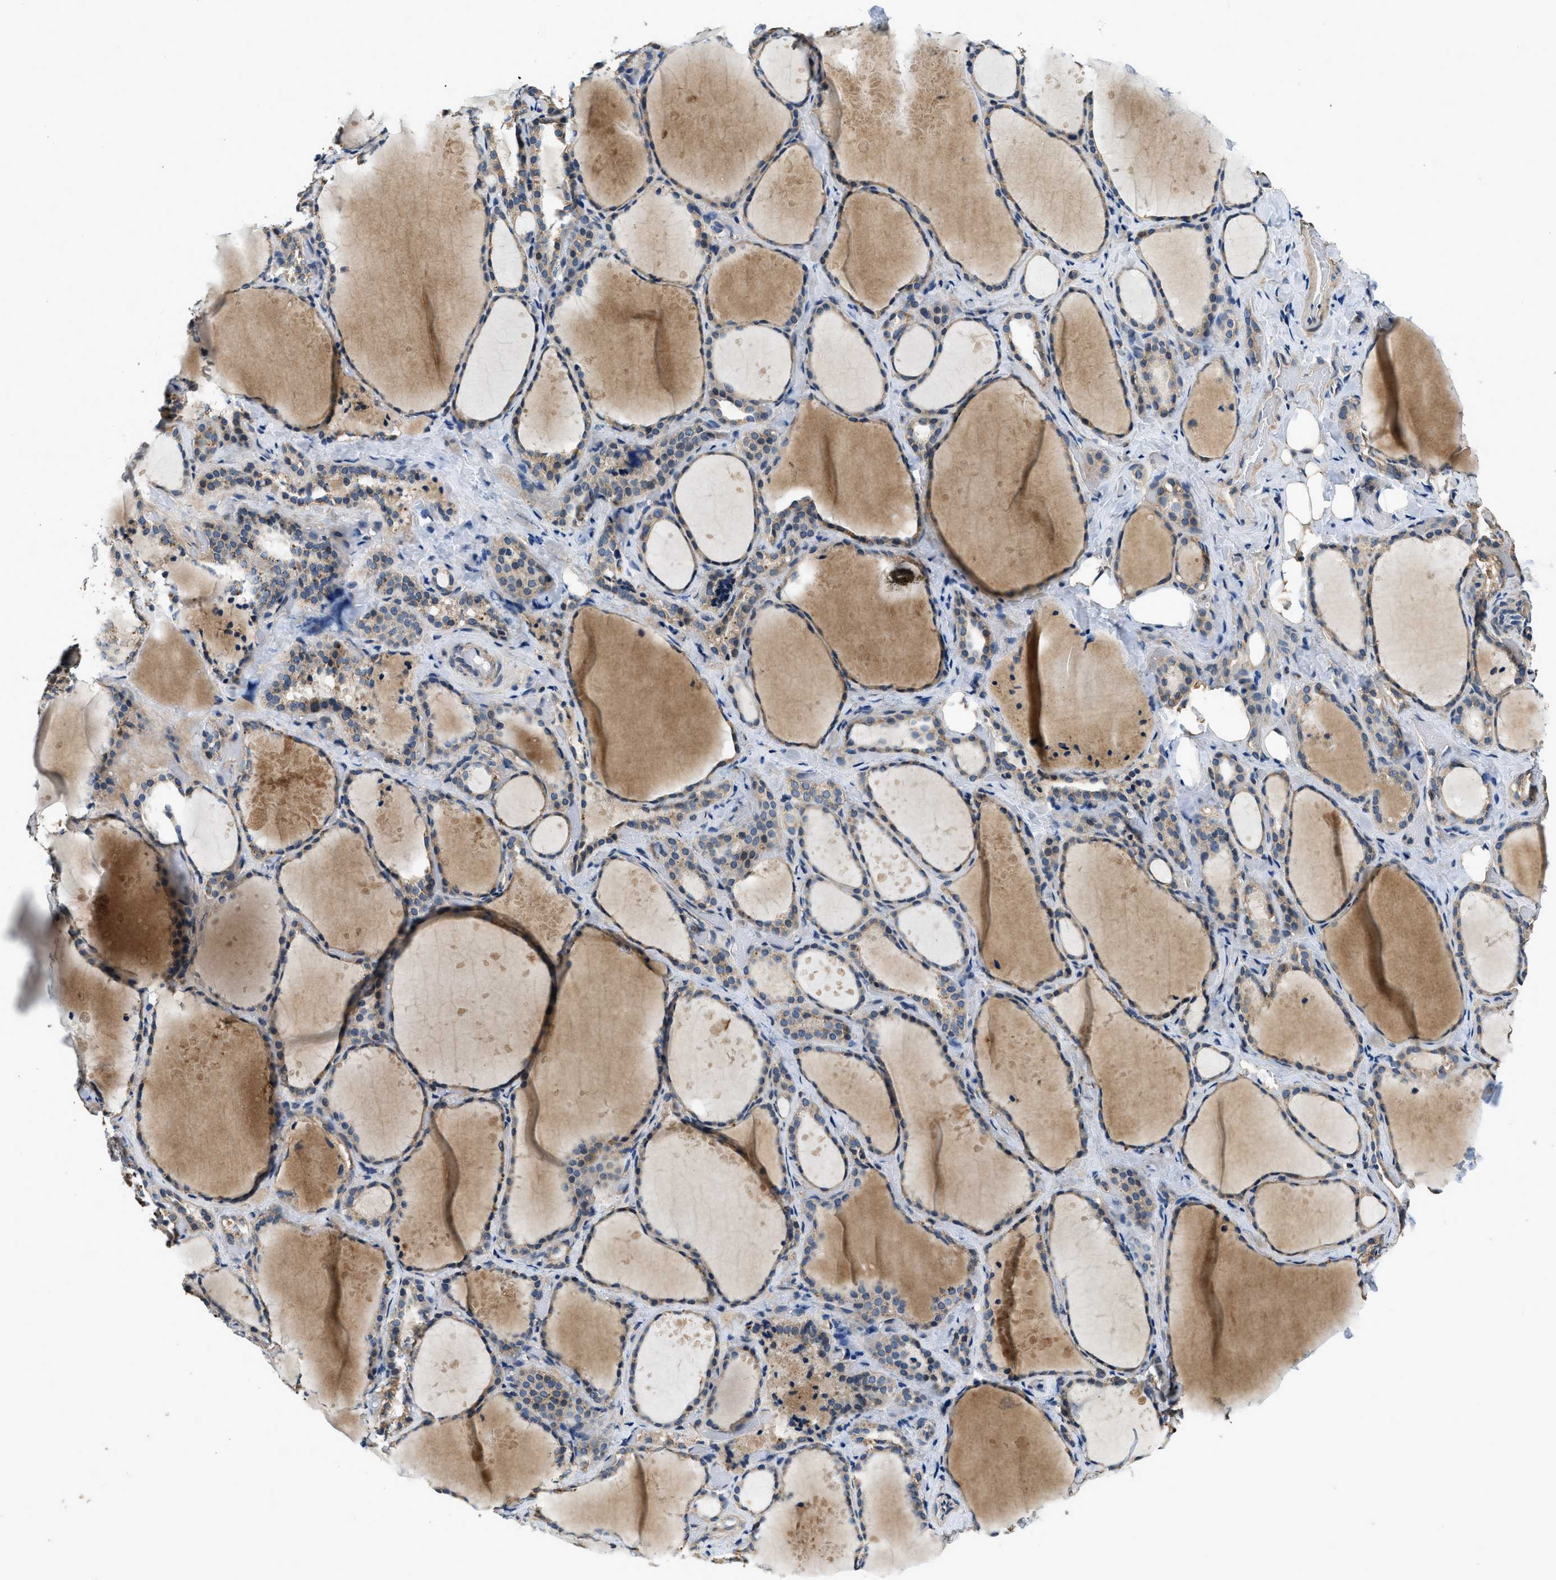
{"staining": {"intensity": "moderate", "quantity": ">75%", "location": "cytoplasmic/membranous"}, "tissue": "thyroid gland", "cell_type": "Glandular cells", "image_type": "normal", "snomed": [{"axis": "morphology", "description": "Normal tissue, NOS"}, {"axis": "topography", "description": "Thyroid gland"}], "caption": "An immunohistochemistry photomicrograph of normal tissue is shown. Protein staining in brown shows moderate cytoplasmic/membranous positivity in thyroid gland within glandular cells.", "gene": "SSH2", "patient": {"sex": "female", "age": 44}}